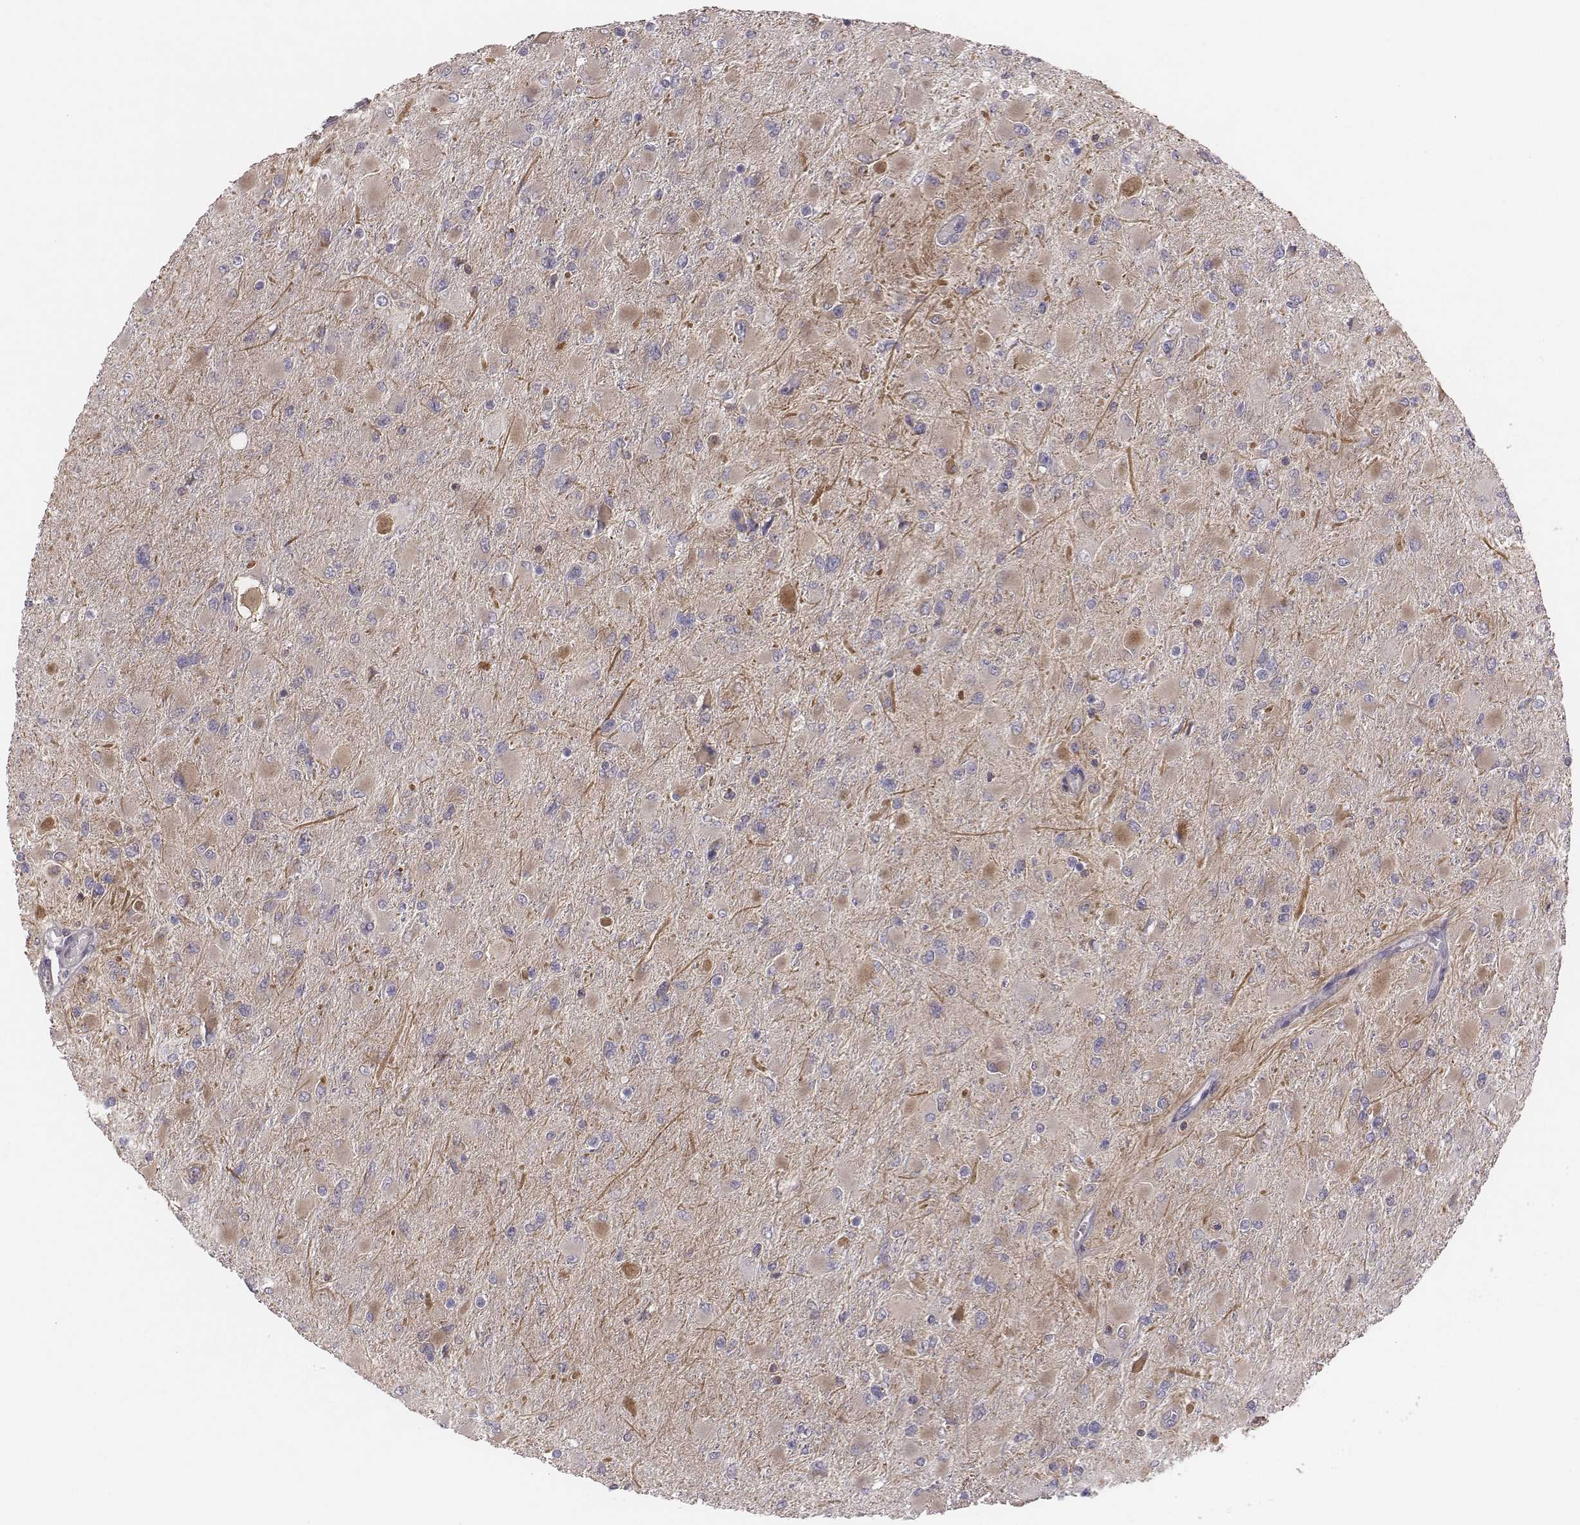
{"staining": {"intensity": "weak", "quantity": "25%-75%", "location": "cytoplasmic/membranous"}, "tissue": "glioma", "cell_type": "Tumor cells", "image_type": "cancer", "snomed": [{"axis": "morphology", "description": "Glioma, malignant, High grade"}, {"axis": "topography", "description": "Cerebral cortex"}], "caption": "A low amount of weak cytoplasmic/membranous staining is appreciated in about 25%-75% of tumor cells in high-grade glioma (malignant) tissue.", "gene": "CAD", "patient": {"sex": "female", "age": 36}}